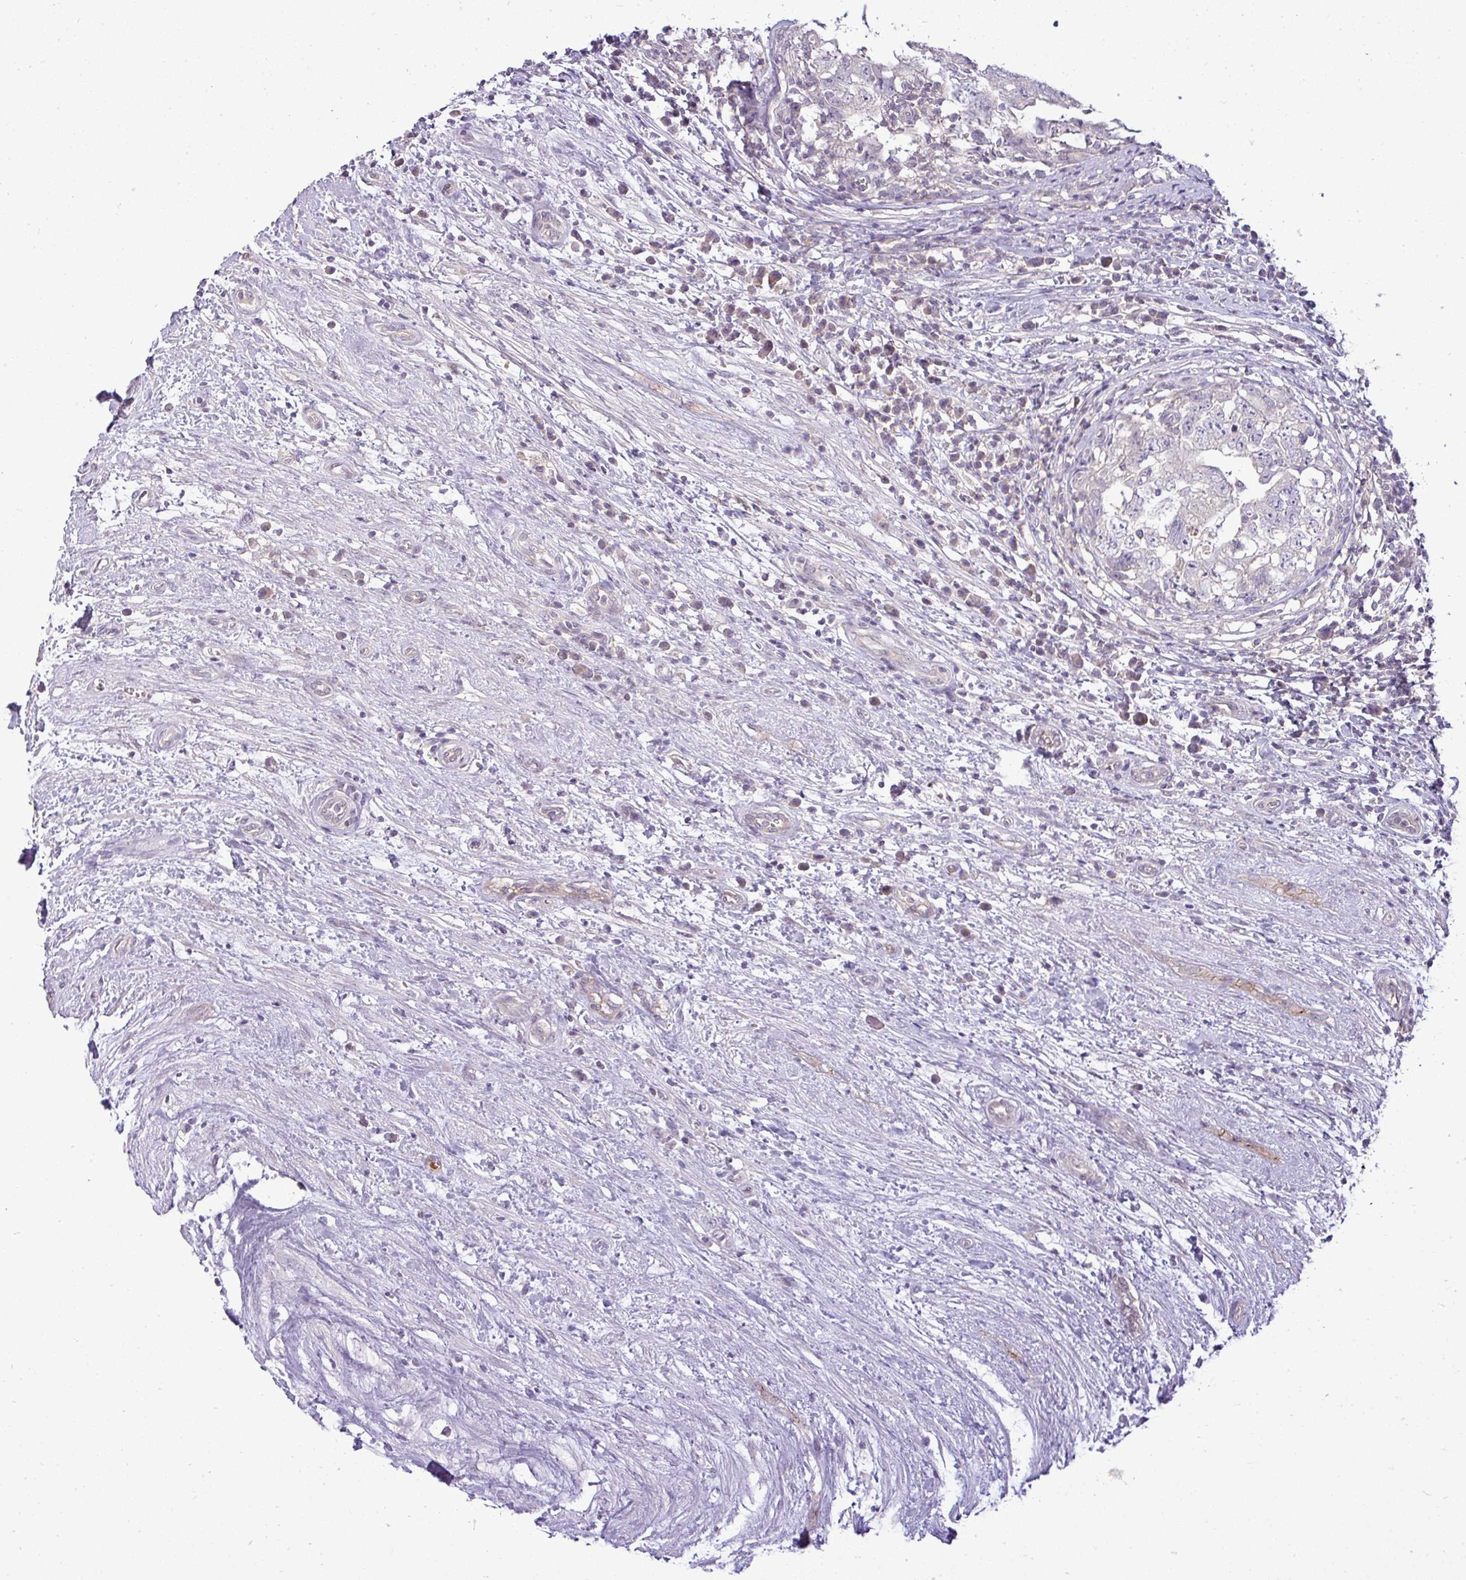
{"staining": {"intensity": "negative", "quantity": "none", "location": "none"}, "tissue": "testis cancer", "cell_type": "Tumor cells", "image_type": "cancer", "snomed": [{"axis": "morphology", "description": "Seminoma, NOS"}, {"axis": "morphology", "description": "Carcinoma, Embryonal, NOS"}, {"axis": "topography", "description": "Testis"}], "caption": "Protein analysis of testis cancer shows no significant expression in tumor cells.", "gene": "APOM", "patient": {"sex": "male", "age": 29}}